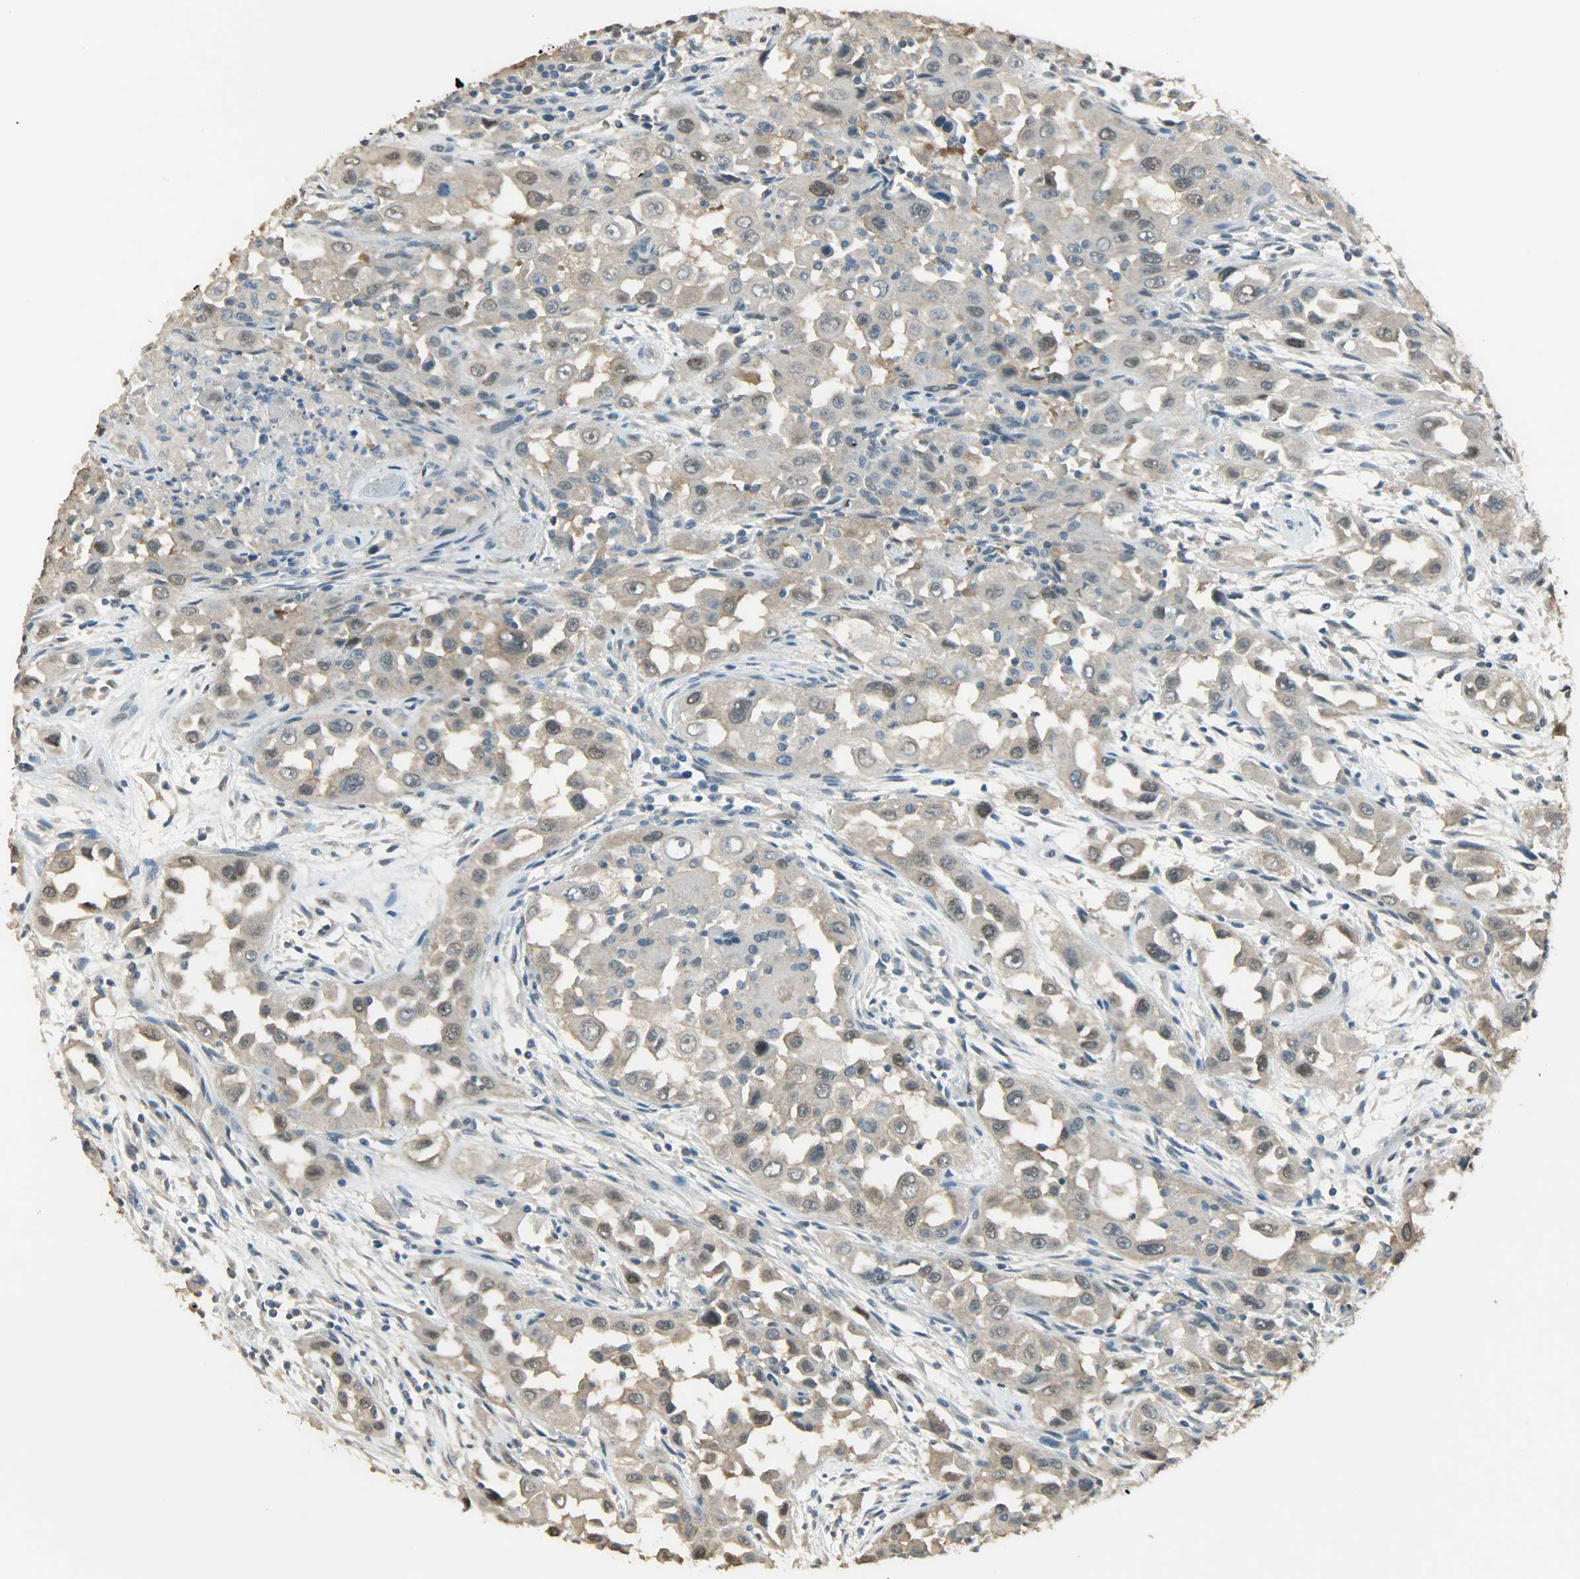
{"staining": {"intensity": "weak", "quantity": "<25%", "location": "nuclear"}, "tissue": "head and neck cancer", "cell_type": "Tumor cells", "image_type": "cancer", "snomed": [{"axis": "morphology", "description": "Carcinoma, NOS"}, {"axis": "topography", "description": "Head-Neck"}], "caption": "Histopathology image shows no significant protein expression in tumor cells of head and neck carcinoma.", "gene": "PRMT5", "patient": {"sex": "male", "age": 87}}